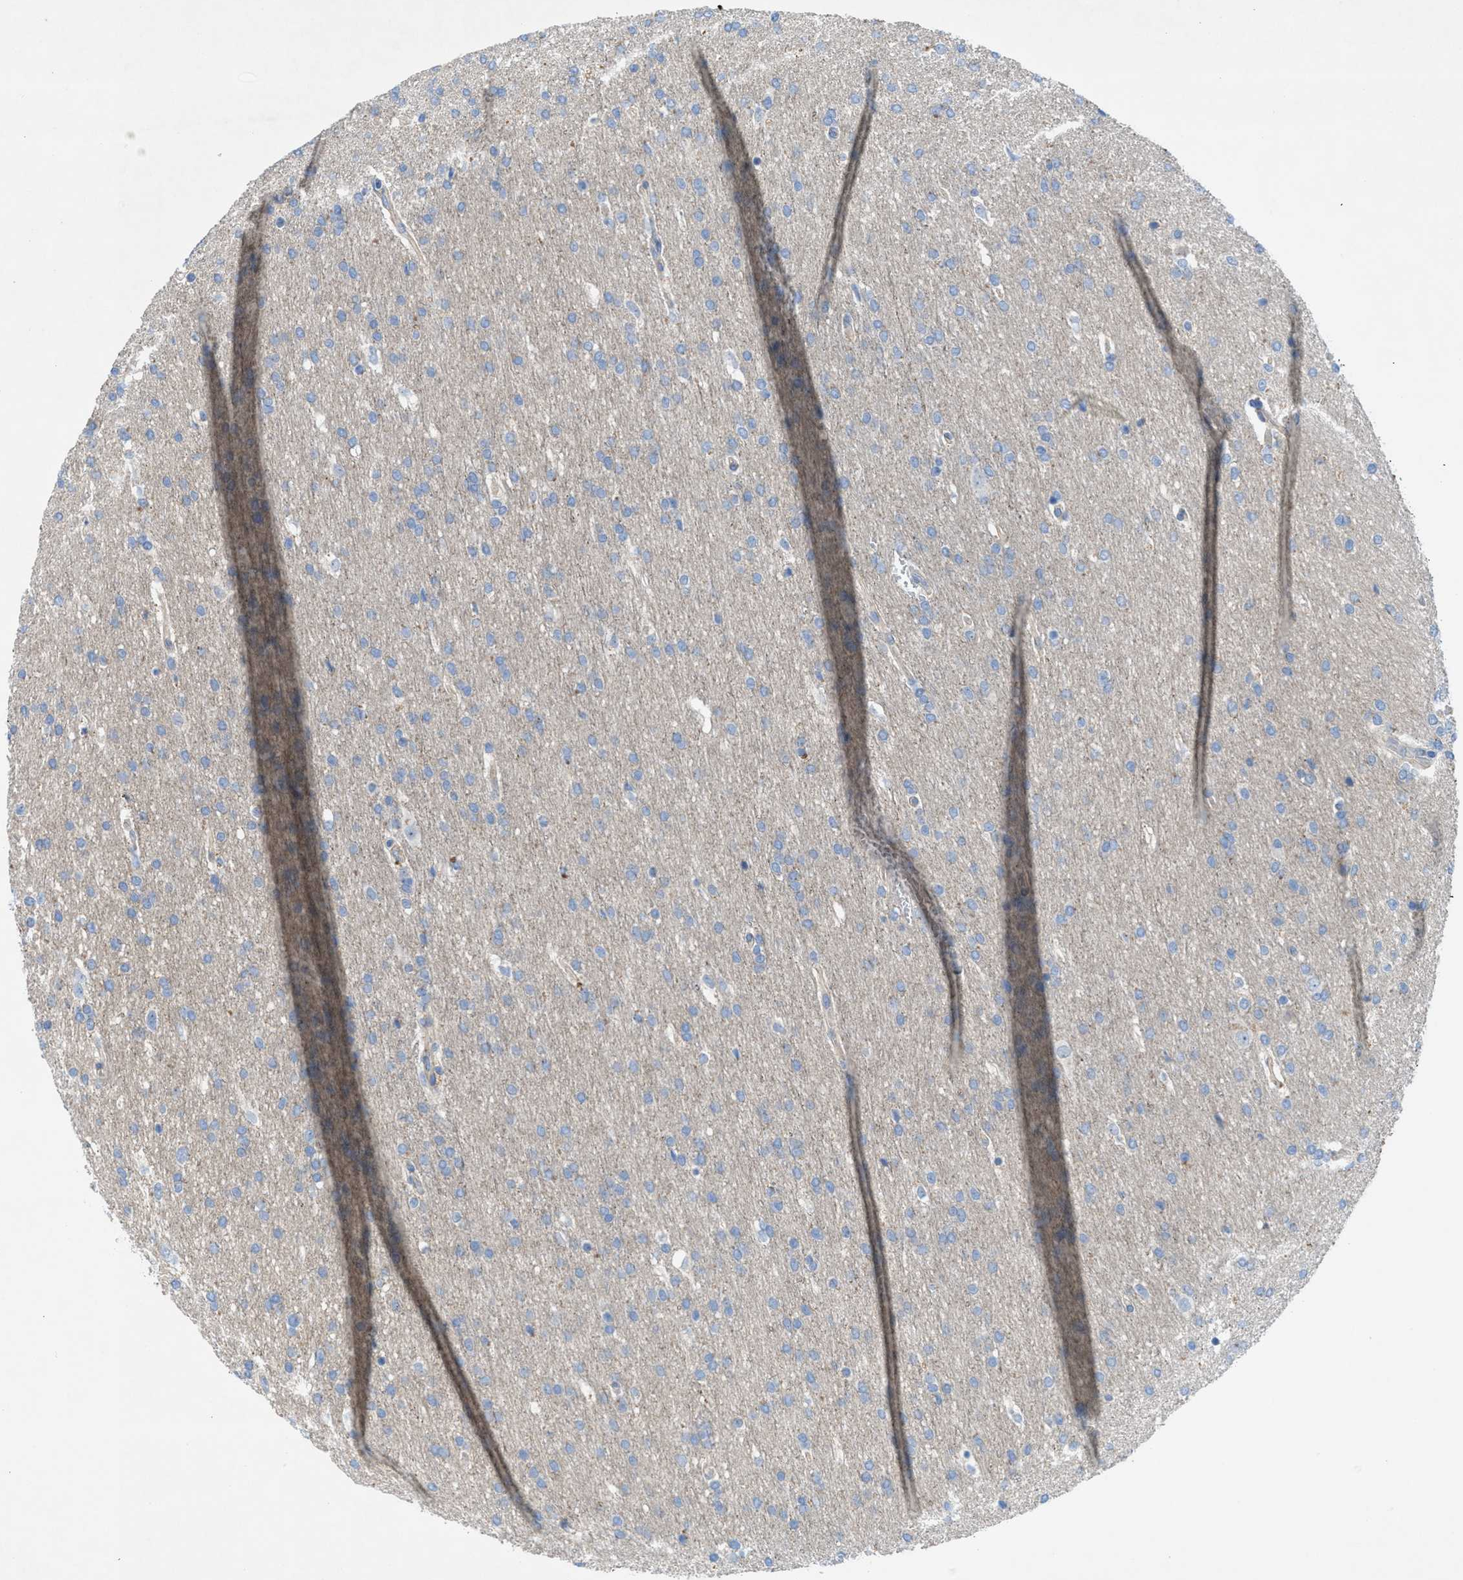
{"staining": {"intensity": "weak", "quantity": "<25%", "location": "cytoplasmic/membranous"}, "tissue": "glioma", "cell_type": "Tumor cells", "image_type": "cancer", "snomed": [{"axis": "morphology", "description": "Glioma, malignant, Low grade"}, {"axis": "topography", "description": "Brain"}], "caption": "Tumor cells show no significant protein expression in glioma.", "gene": "CMTM1", "patient": {"sex": "female", "age": 37}}